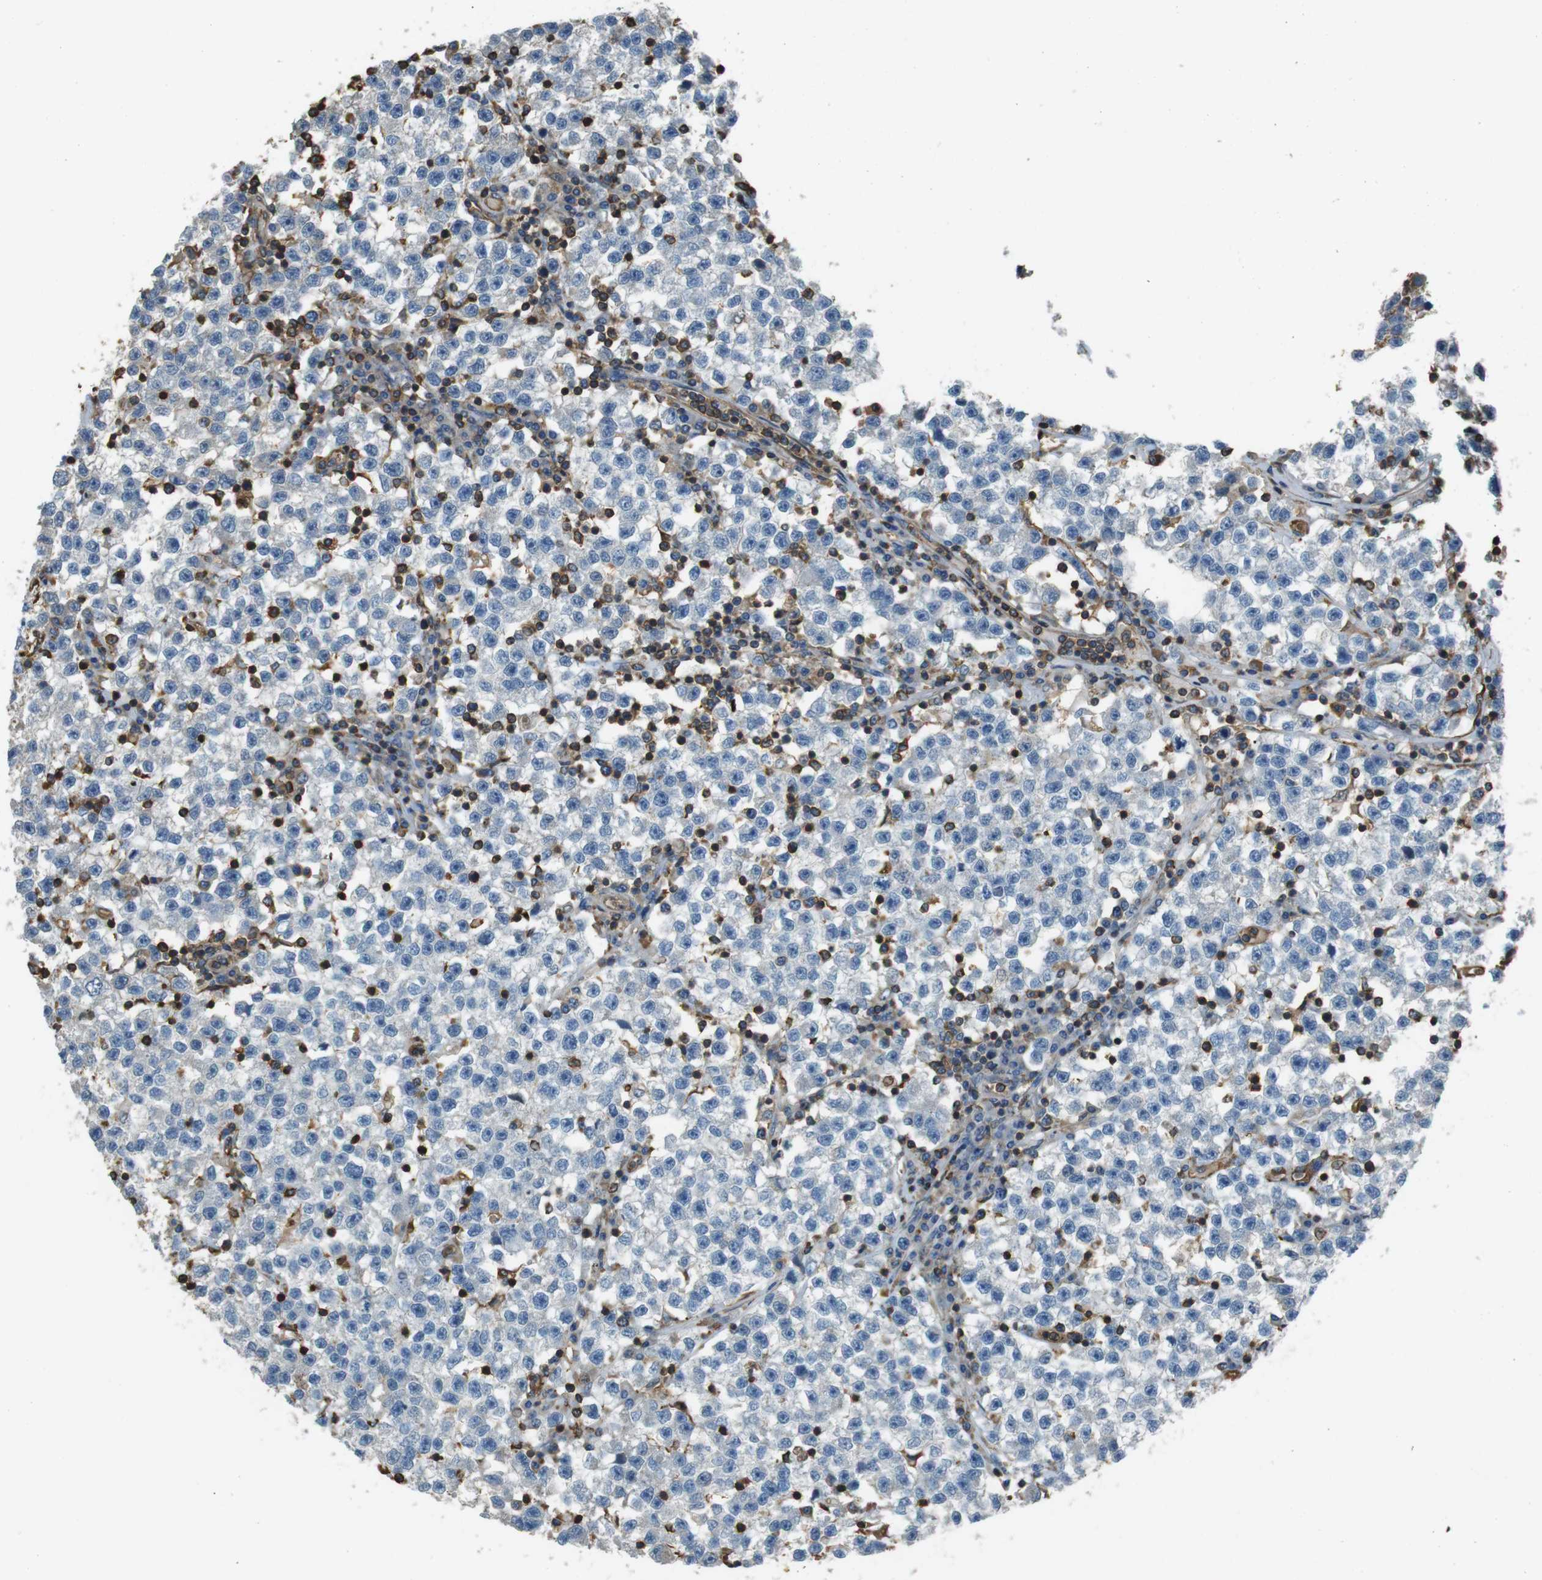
{"staining": {"intensity": "negative", "quantity": "none", "location": "none"}, "tissue": "testis cancer", "cell_type": "Tumor cells", "image_type": "cancer", "snomed": [{"axis": "morphology", "description": "Seminoma, NOS"}, {"axis": "topography", "description": "Testis"}], "caption": "Human seminoma (testis) stained for a protein using immunohistochemistry (IHC) displays no expression in tumor cells.", "gene": "FCAR", "patient": {"sex": "male", "age": 22}}